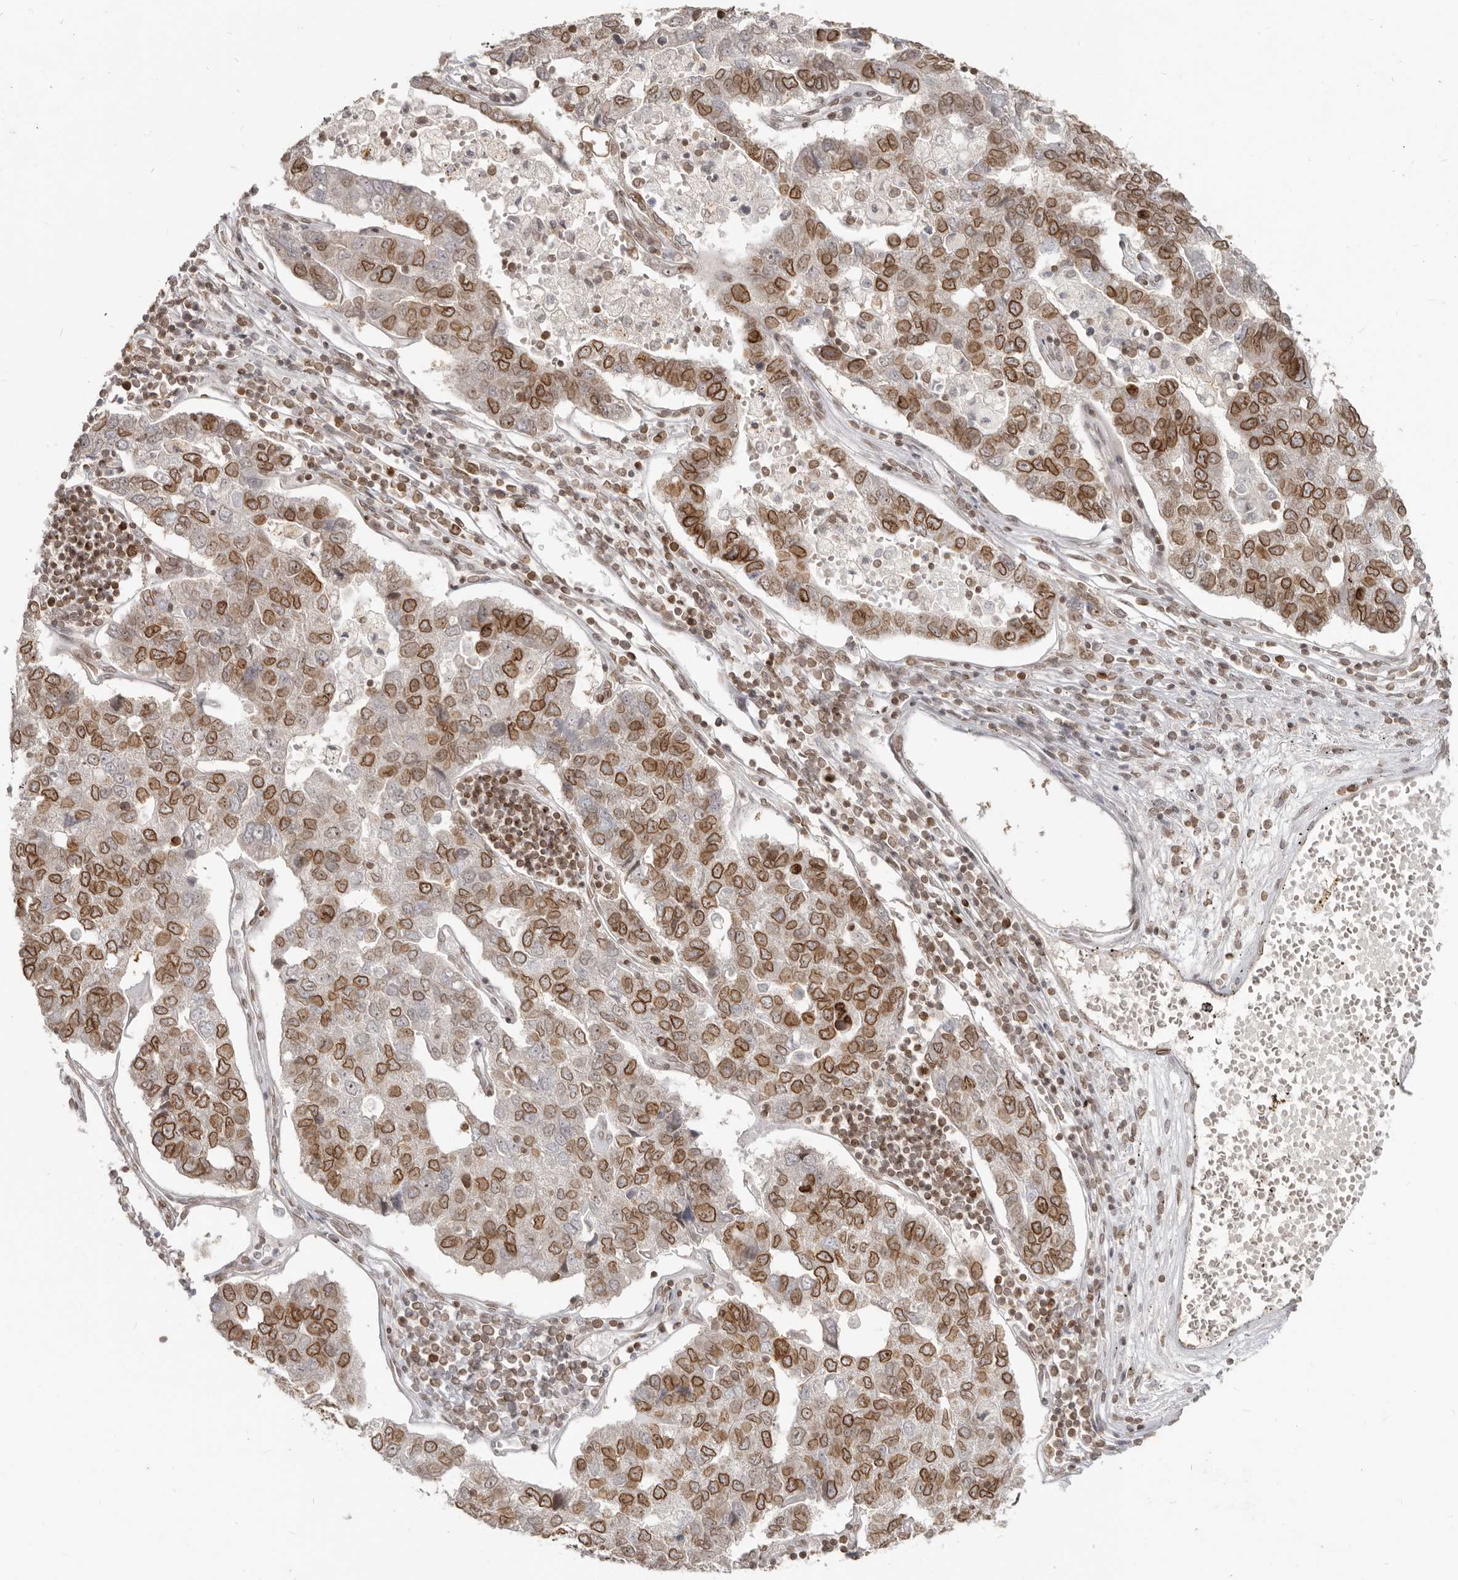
{"staining": {"intensity": "strong", "quantity": ">75%", "location": "cytoplasmic/membranous,nuclear"}, "tissue": "pancreatic cancer", "cell_type": "Tumor cells", "image_type": "cancer", "snomed": [{"axis": "morphology", "description": "Adenocarcinoma, NOS"}, {"axis": "topography", "description": "Pancreas"}], "caption": "A brown stain shows strong cytoplasmic/membranous and nuclear staining of a protein in pancreatic cancer tumor cells.", "gene": "NUP153", "patient": {"sex": "female", "age": 61}}